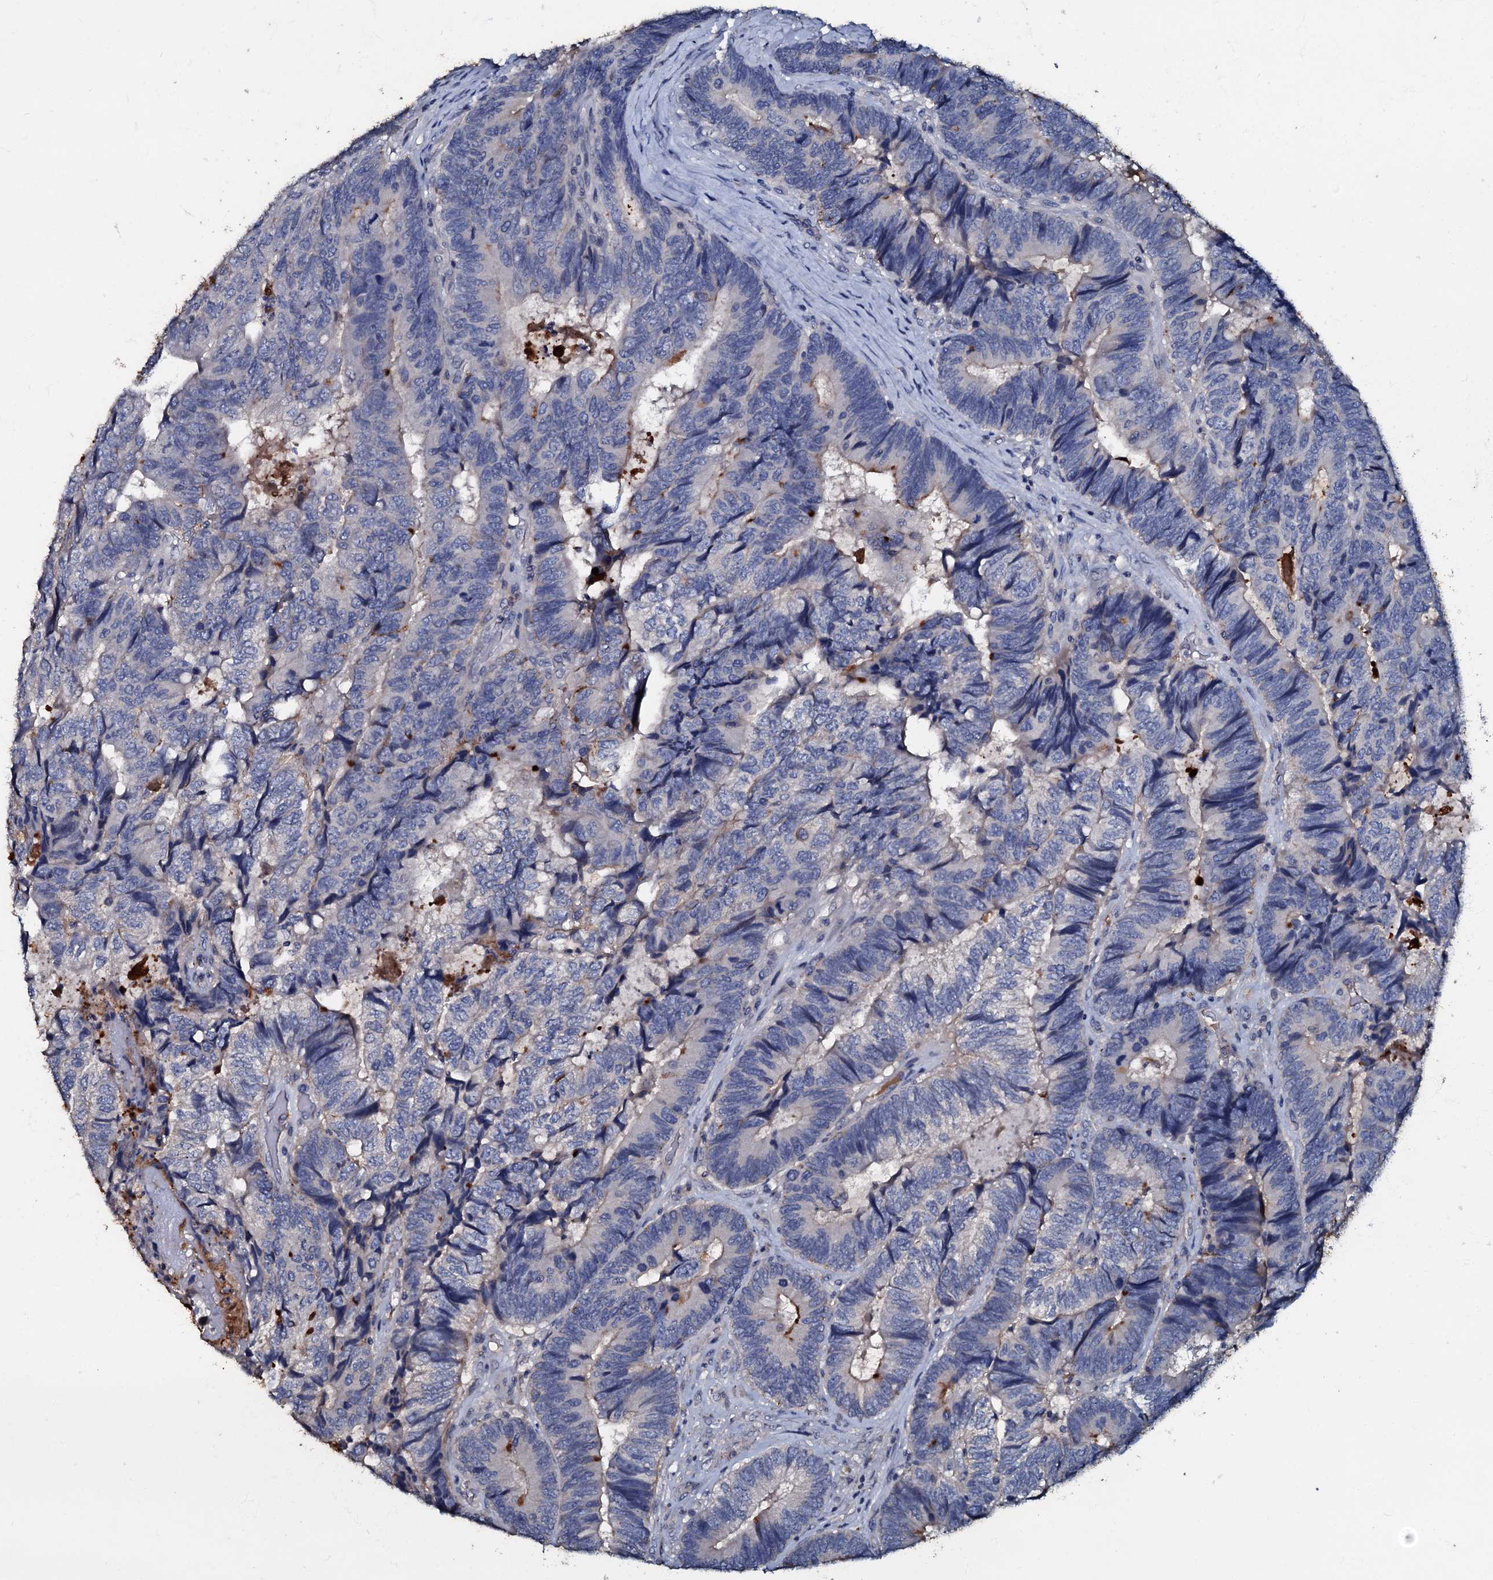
{"staining": {"intensity": "negative", "quantity": "none", "location": "none"}, "tissue": "colorectal cancer", "cell_type": "Tumor cells", "image_type": "cancer", "snomed": [{"axis": "morphology", "description": "Adenocarcinoma, NOS"}, {"axis": "topography", "description": "Colon"}], "caption": "Immunohistochemistry (IHC) of colorectal cancer exhibits no staining in tumor cells.", "gene": "MANSC4", "patient": {"sex": "female", "age": 67}}